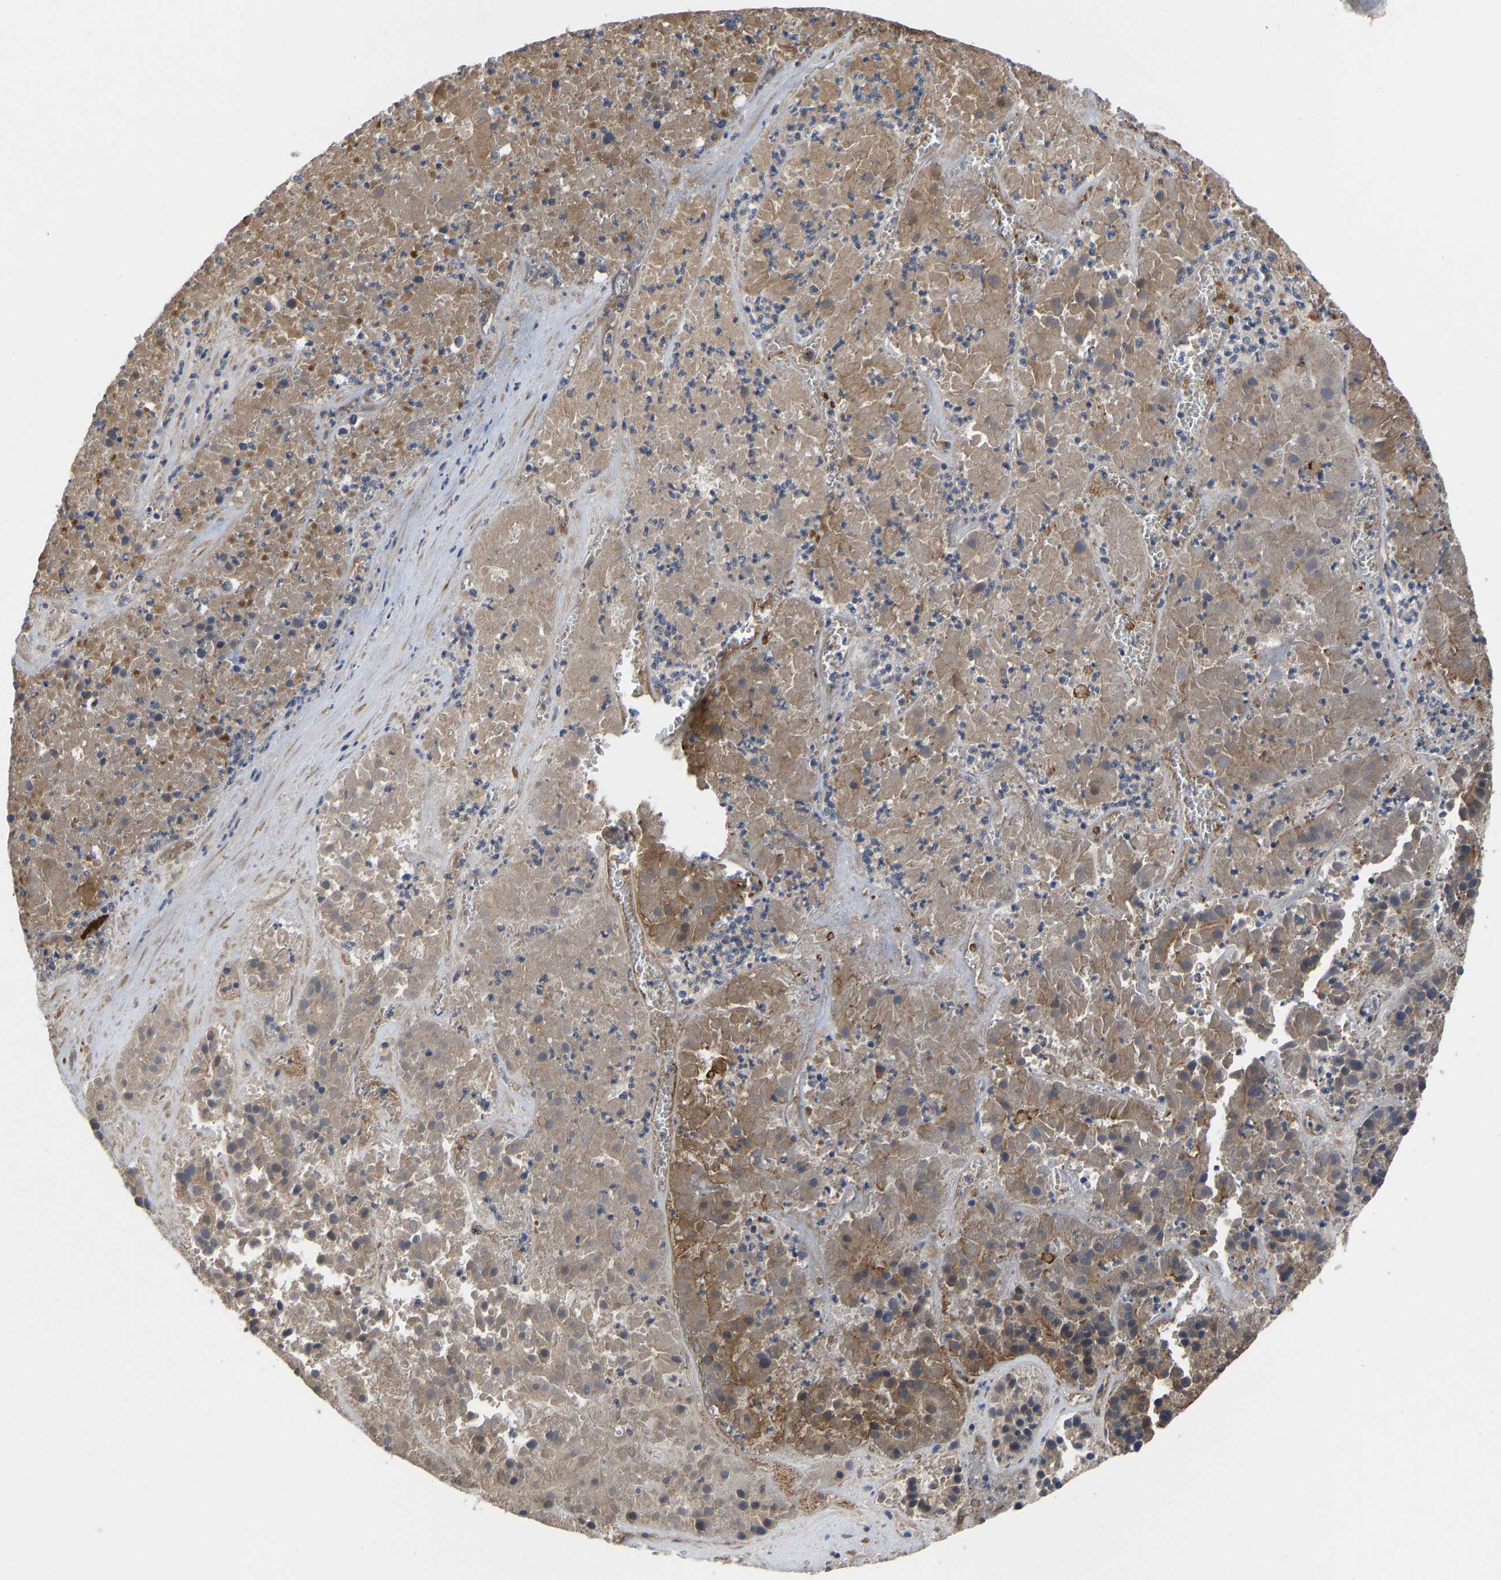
{"staining": {"intensity": "moderate", "quantity": ">75%", "location": "cytoplasmic/membranous"}, "tissue": "pancreatic cancer", "cell_type": "Tumor cells", "image_type": "cancer", "snomed": [{"axis": "morphology", "description": "Adenocarcinoma, NOS"}, {"axis": "topography", "description": "Pancreas"}], "caption": "Immunohistochemical staining of human pancreatic cancer shows moderate cytoplasmic/membranous protein staining in approximately >75% of tumor cells. Ihc stains the protein in brown and the nuclei are stained blue.", "gene": "FRRS1", "patient": {"sex": "male", "age": 50}}